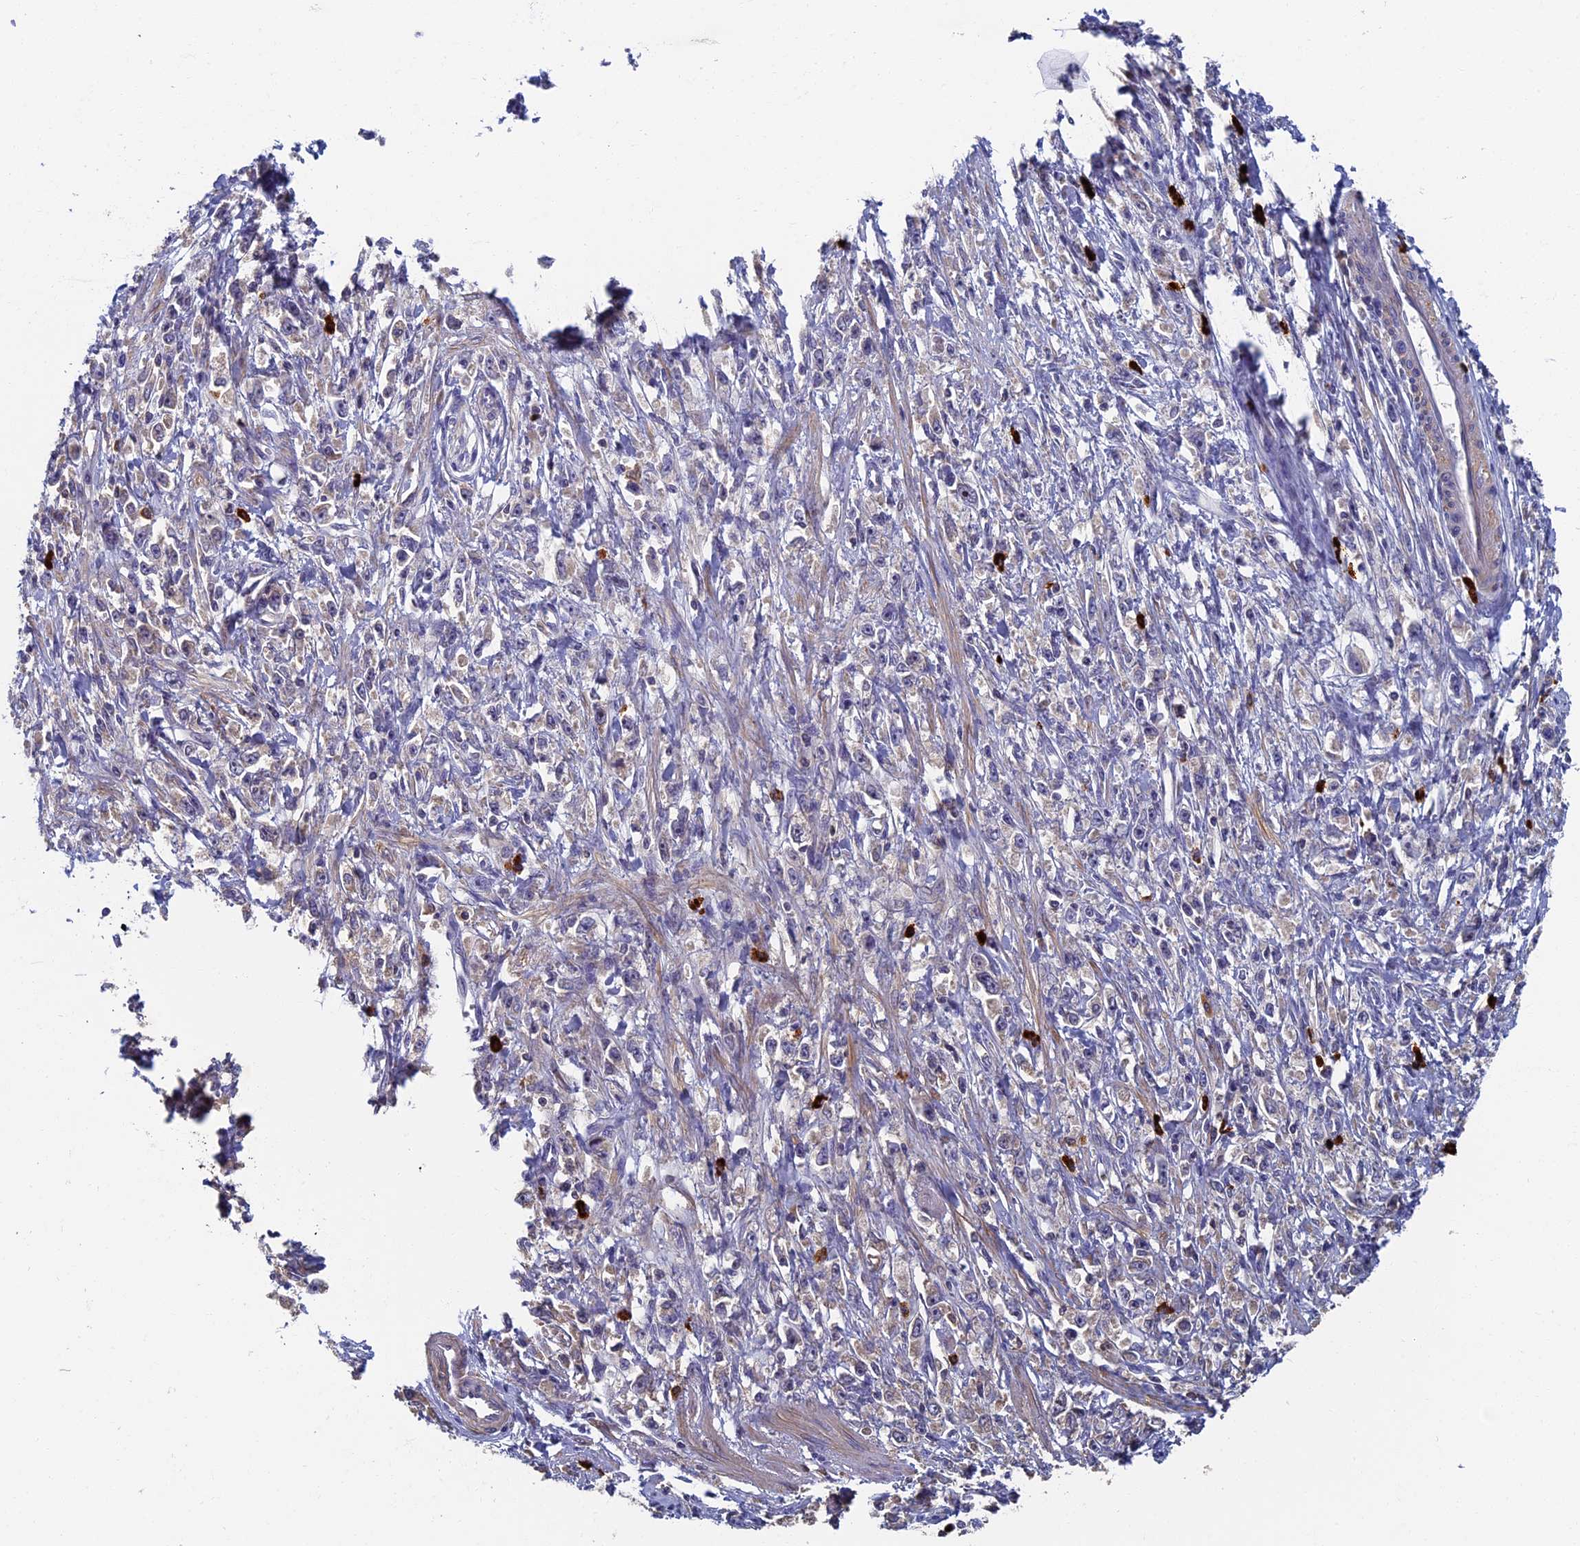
{"staining": {"intensity": "weak", "quantity": "<25%", "location": "cytoplasmic/membranous"}, "tissue": "stomach cancer", "cell_type": "Tumor cells", "image_type": "cancer", "snomed": [{"axis": "morphology", "description": "Adenocarcinoma, NOS"}, {"axis": "topography", "description": "Stomach"}], "caption": "DAB (3,3'-diaminobenzidine) immunohistochemical staining of human adenocarcinoma (stomach) exhibits no significant staining in tumor cells.", "gene": "TNK2", "patient": {"sex": "female", "age": 59}}